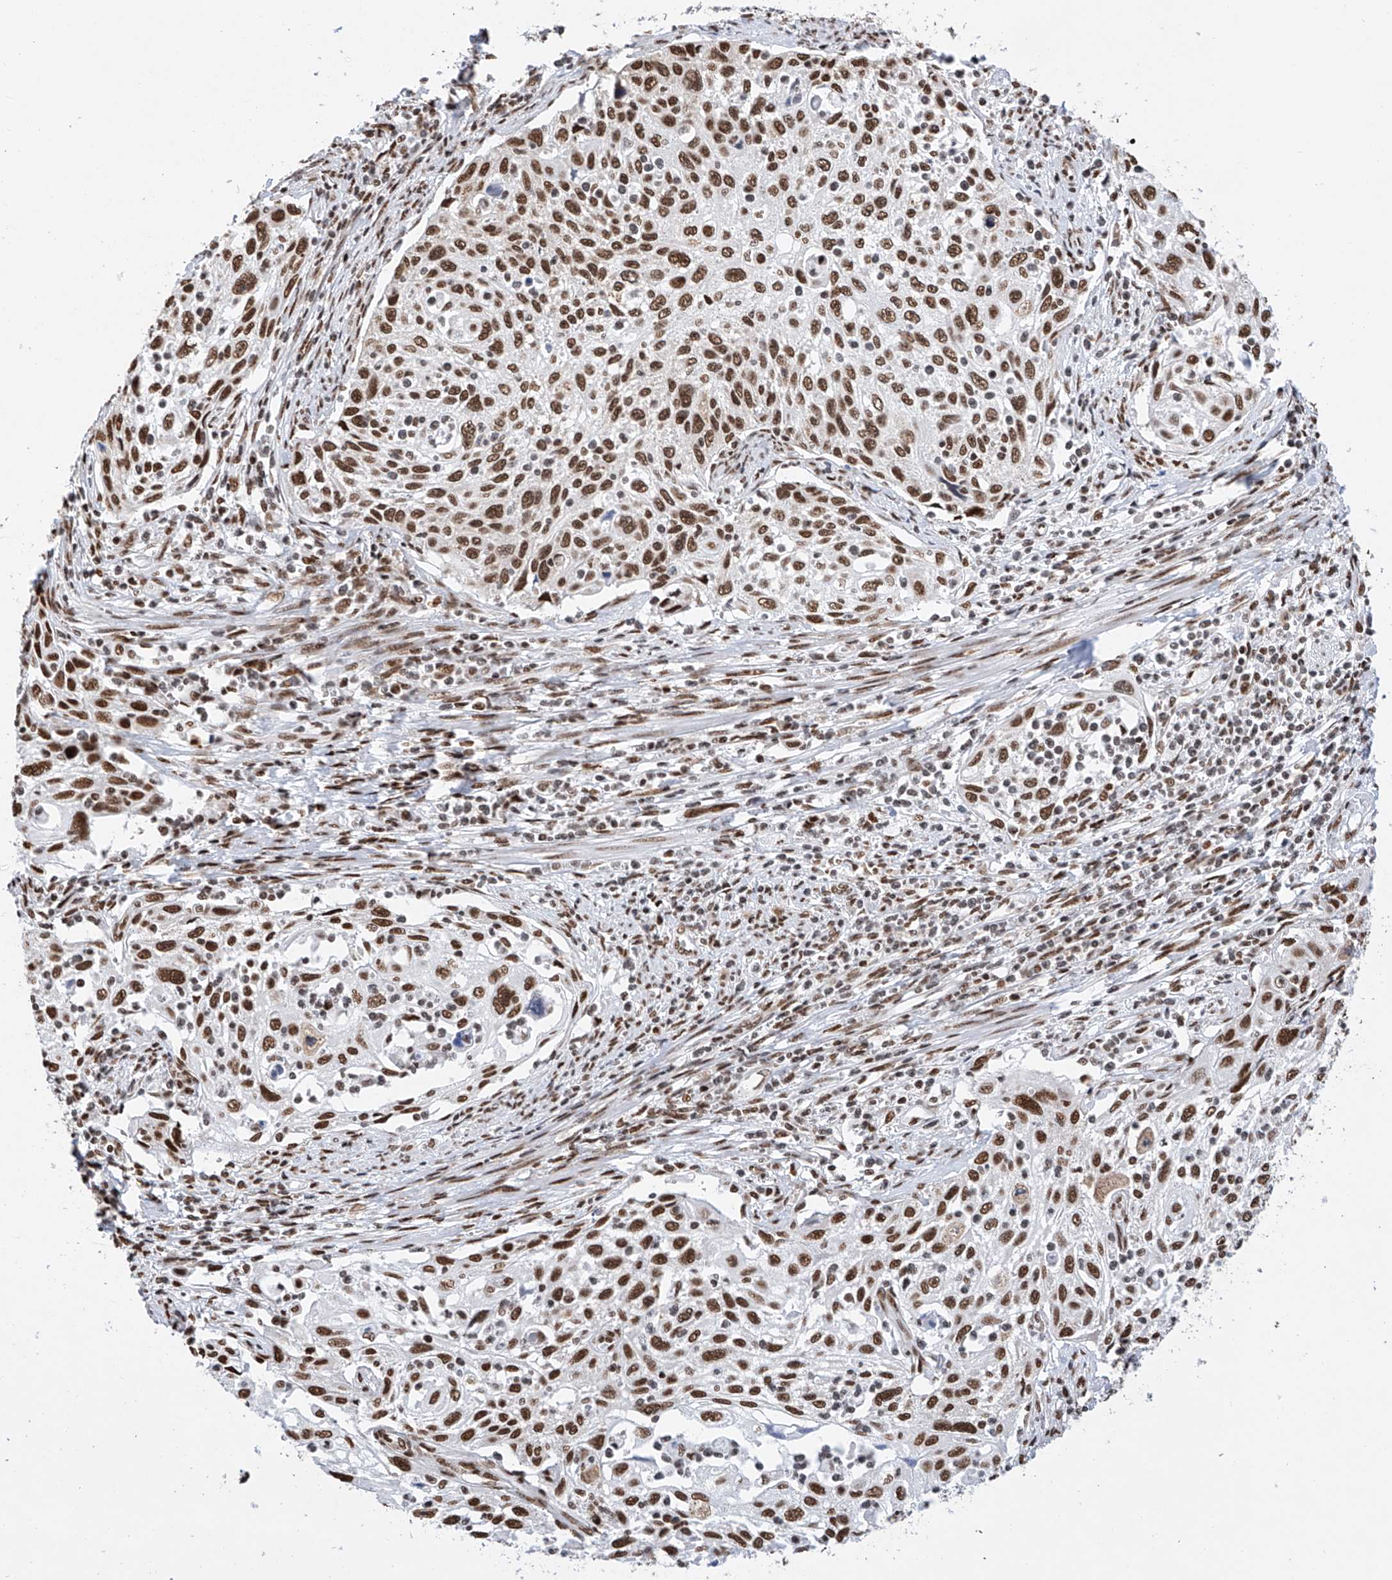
{"staining": {"intensity": "strong", "quantity": ">75%", "location": "nuclear"}, "tissue": "cervical cancer", "cell_type": "Tumor cells", "image_type": "cancer", "snomed": [{"axis": "morphology", "description": "Squamous cell carcinoma, NOS"}, {"axis": "topography", "description": "Cervix"}], "caption": "A brown stain highlights strong nuclear expression of a protein in human squamous cell carcinoma (cervical) tumor cells. The staining was performed using DAB (3,3'-diaminobenzidine), with brown indicating positive protein expression. Nuclei are stained blue with hematoxylin.", "gene": "SRSF6", "patient": {"sex": "female", "age": 70}}